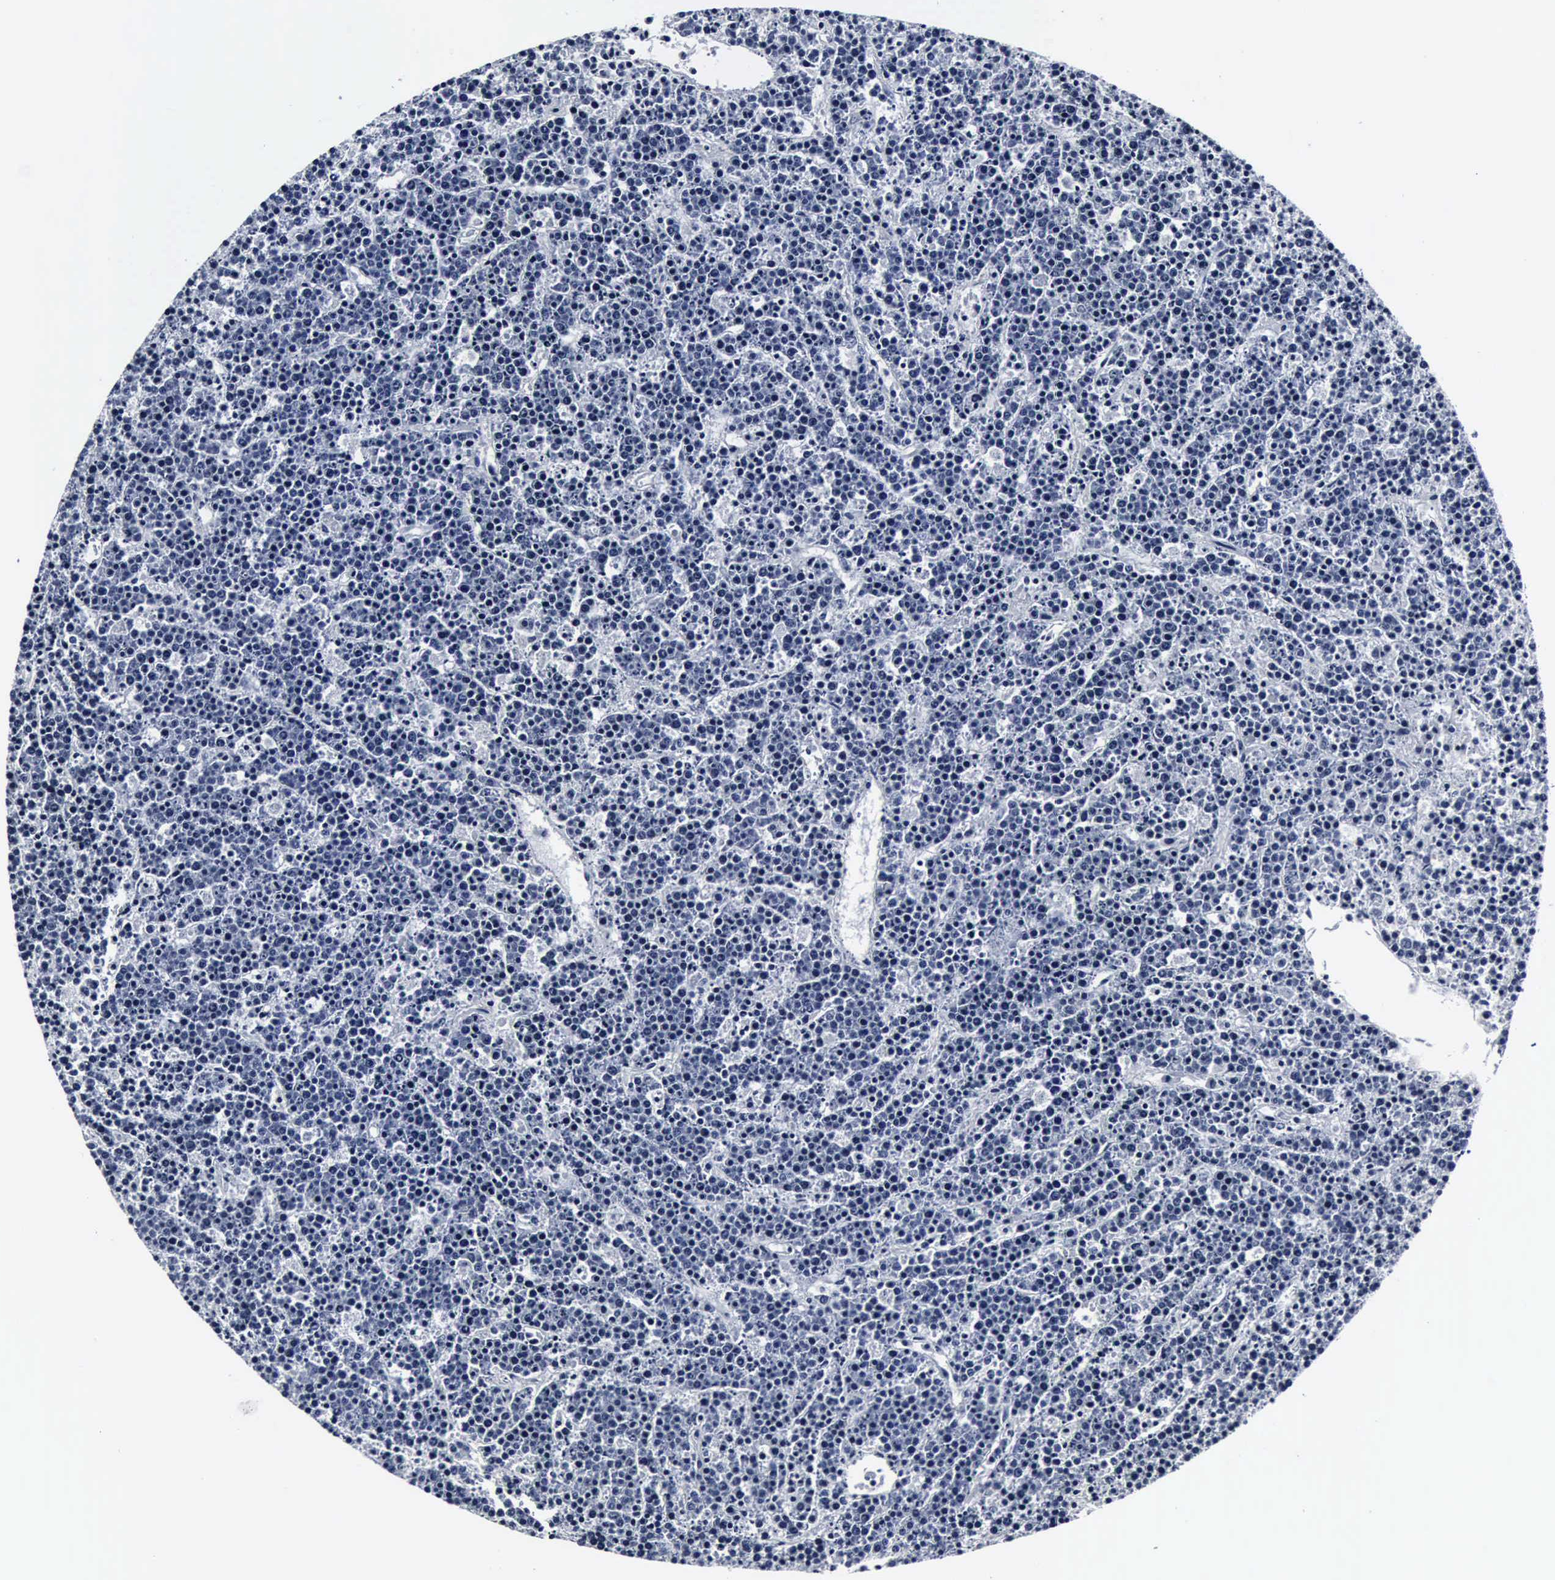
{"staining": {"intensity": "negative", "quantity": "none", "location": "none"}, "tissue": "lymphoma", "cell_type": "Tumor cells", "image_type": "cancer", "snomed": [{"axis": "morphology", "description": "Malignant lymphoma, non-Hodgkin's type, High grade"}, {"axis": "topography", "description": "Ovary"}], "caption": "An immunohistochemistry photomicrograph of malignant lymphoma, non-Hodgkin's type (high-grade) is shown. There is no staining in tumor cells of malignant lymphoma, non-Hodgkin's type (high-grade).", "gene": "SNAP25", "patient": {"sex": "female", "age": 56}}